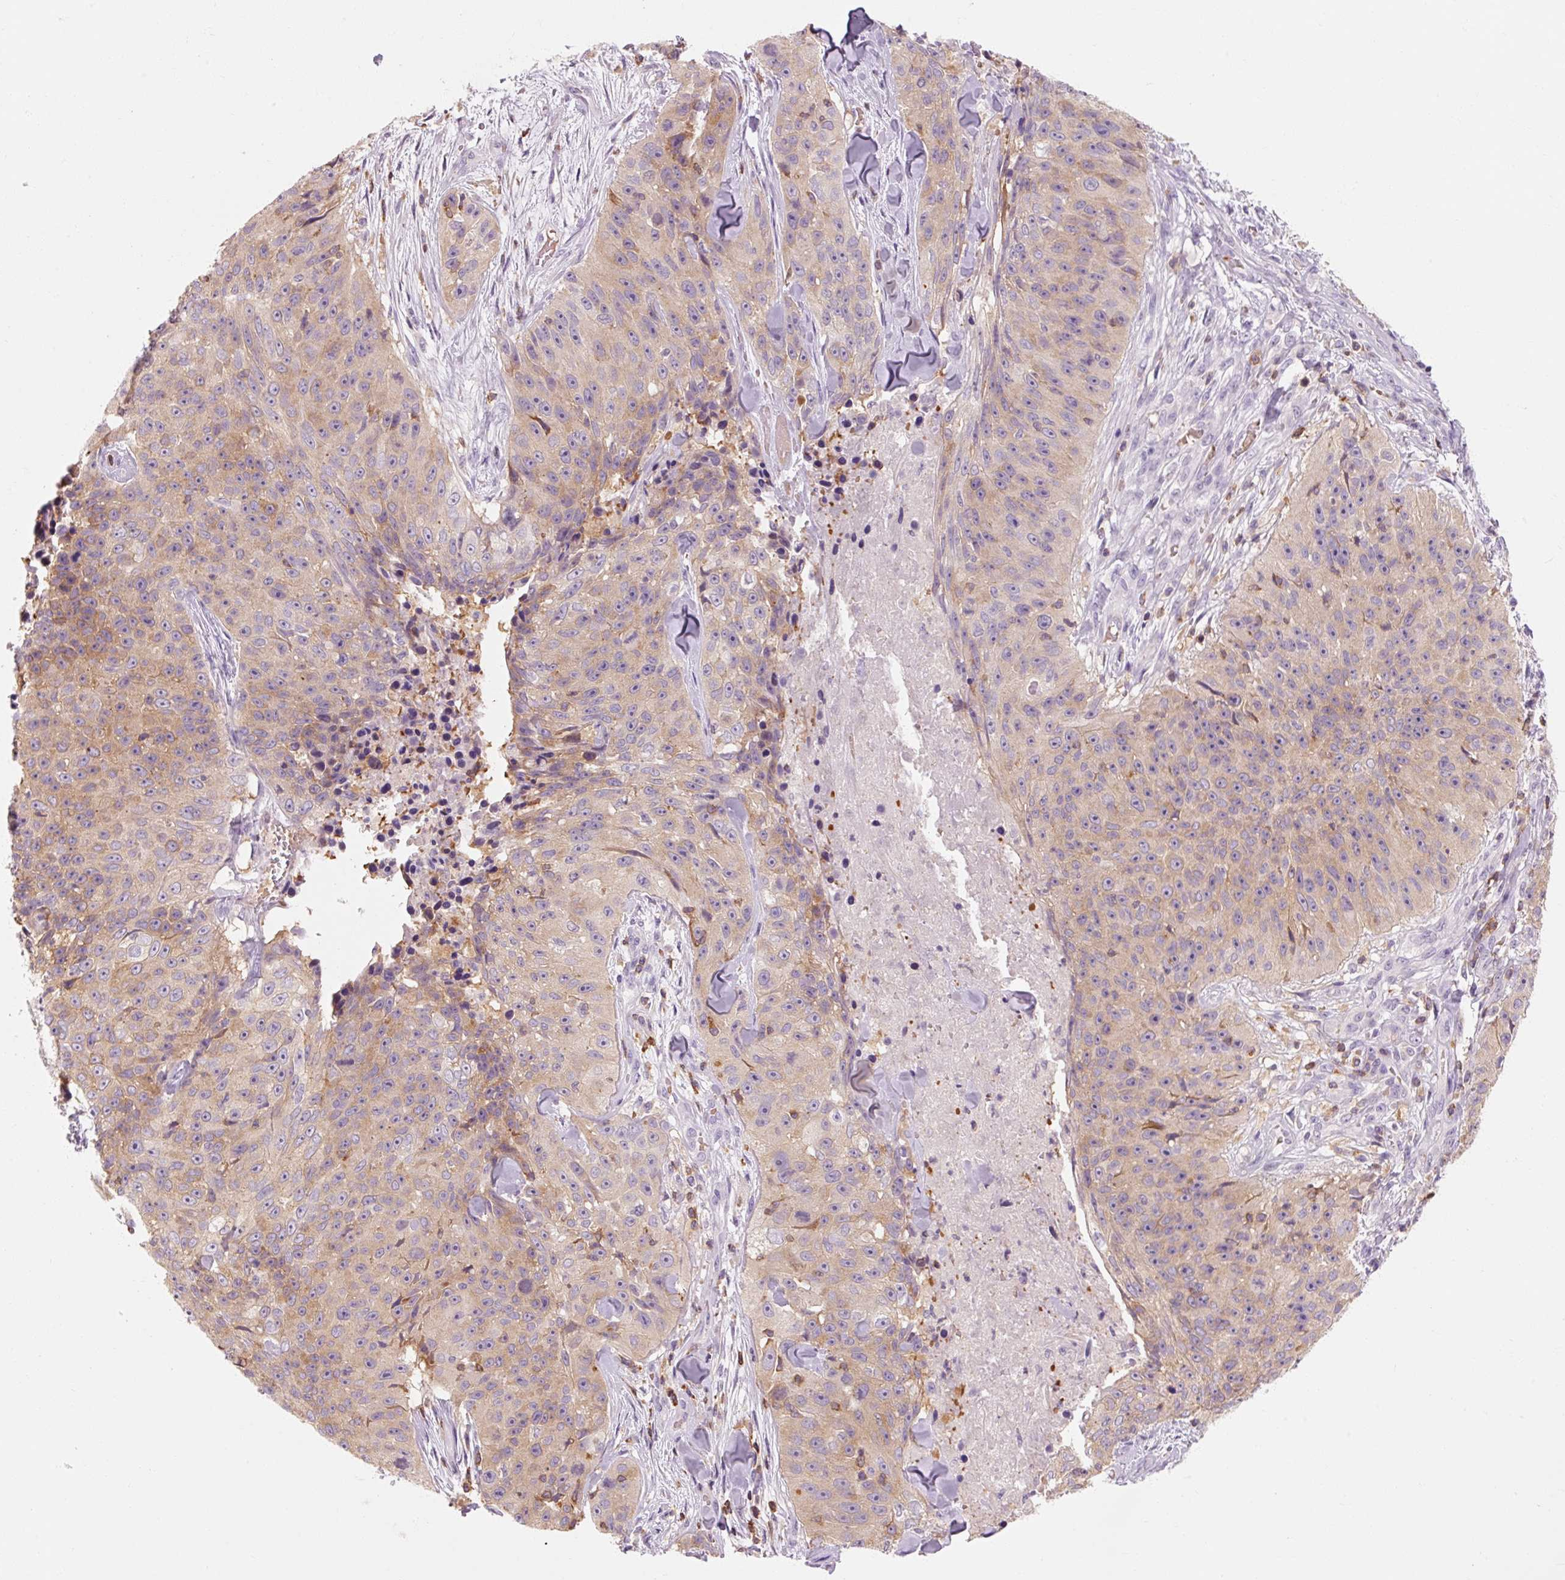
{"staining": {"intensity": "weak", "quantity": "25%-75%", "location": "cytoplasmic/membranous"}, "tissue": "skin cancer", "cell_type": "Tumor cells", "image_type": "cancer", "snomed": [{"axis": "morphology", "description": "Squamous cell carcinoma, NOS"}, {"axis": "topography", "description": "Skin"}], "caption": "Protein expression analysis of human skin cancer reveals weak cytoplasmic/membranous positivity in about 25%-75% of tumor cells.", "gene": "OR8K1", "patient": {"sex": "female", "age": 87}}